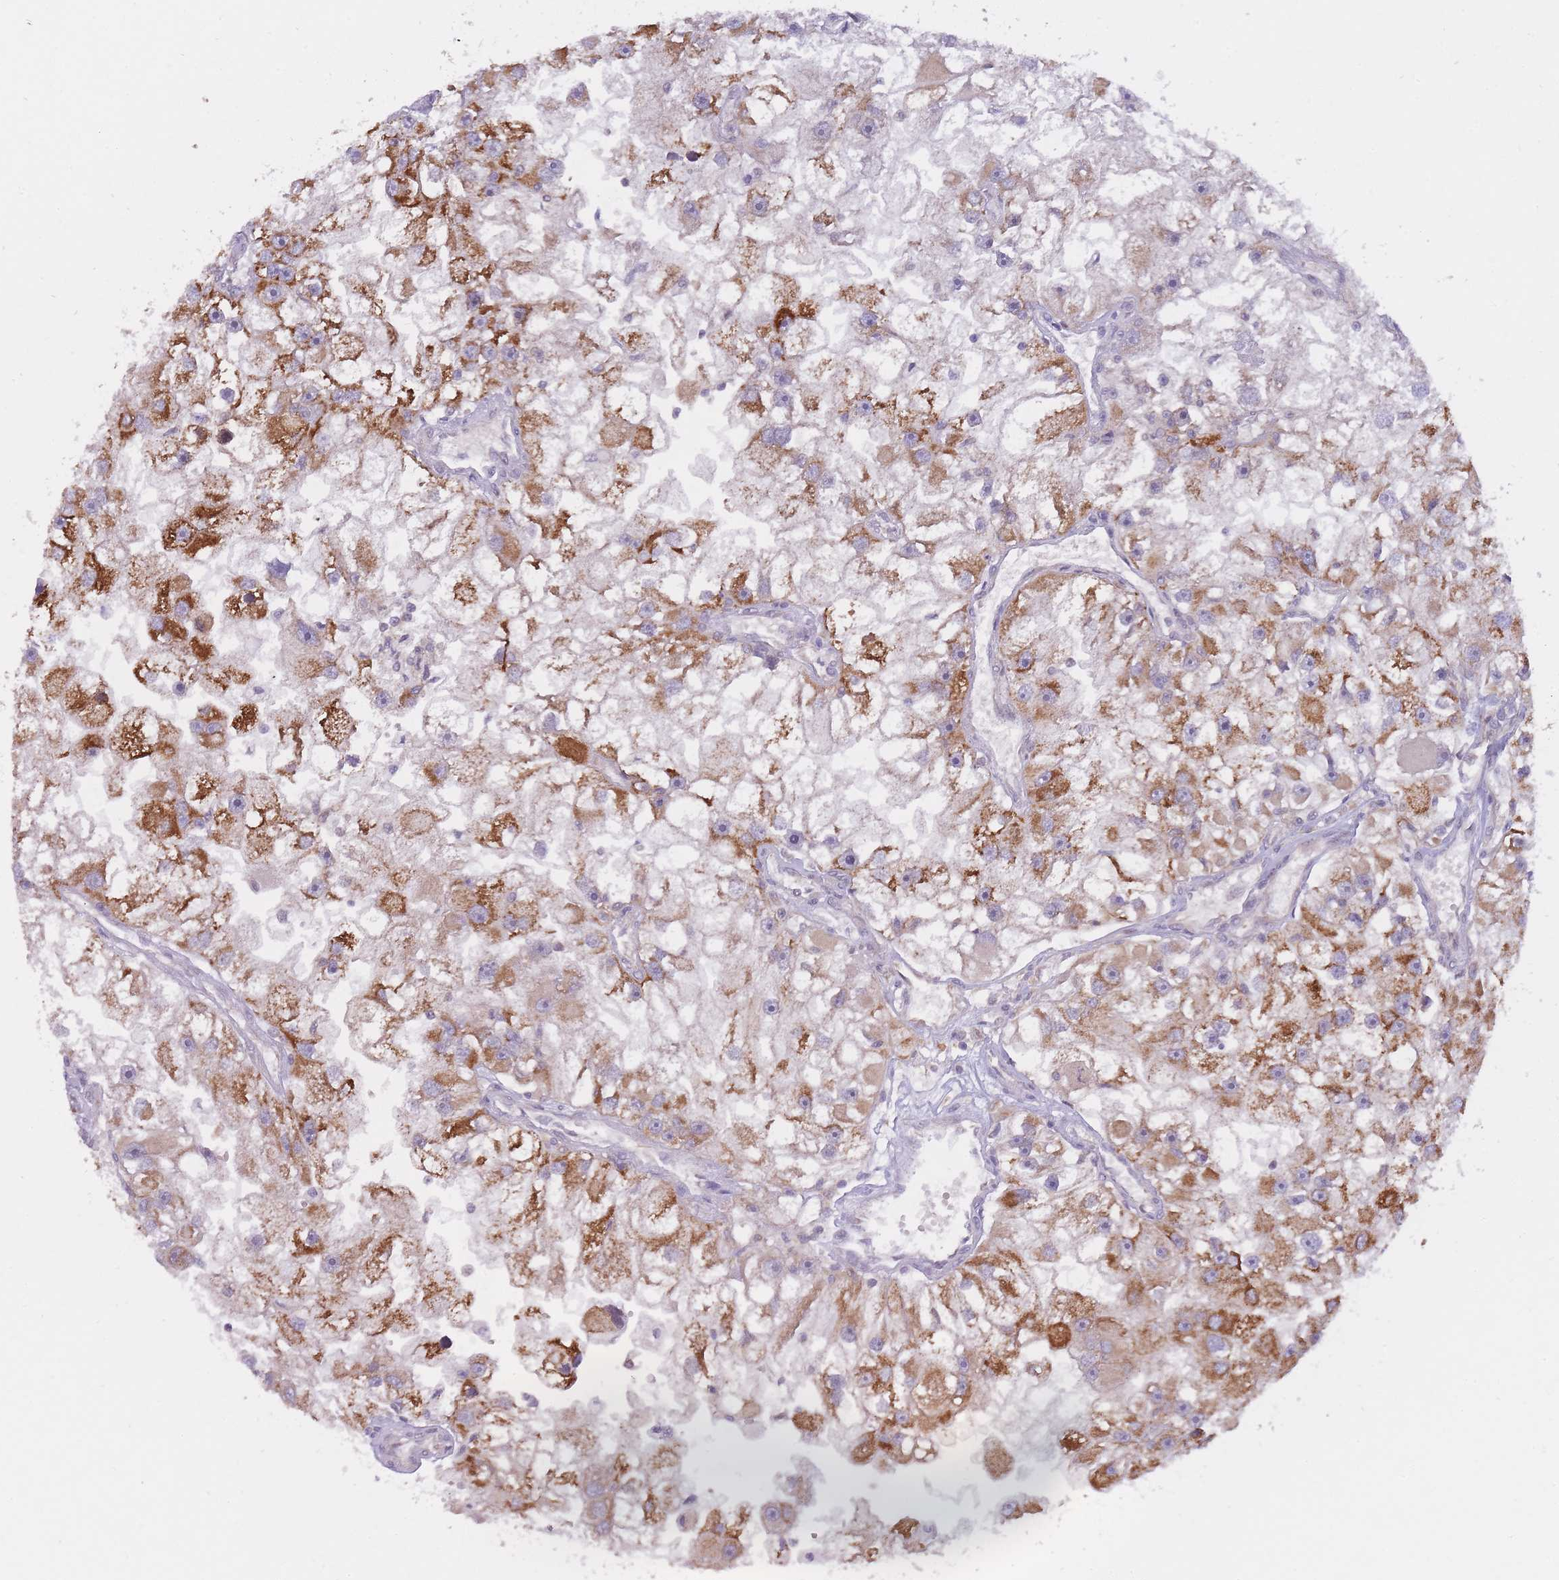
{"staining": {"intensity": "strong", "quantity": "25%-75%", "location": "cytoplasmic/membranous"}, "tissue": "renal cancer", "cell_type": "Tumor cells", "image_type": "cancer", "snomed": [{"axis": "morphology", "description": "Adenocarcinoma, NOS"}, {"axis": "topography", "description": "Kidney"}], "caption": "The micrograph shows staining of renal adenocarcinoma, revealing strong cytoplasmic/membranous protein staining (brown color) within tumor cells. (Brightfield microscopy of DAB IHC at high magnification).", "gene": "NSFL1C", "patient": {"sex": "male", "age": 63}}